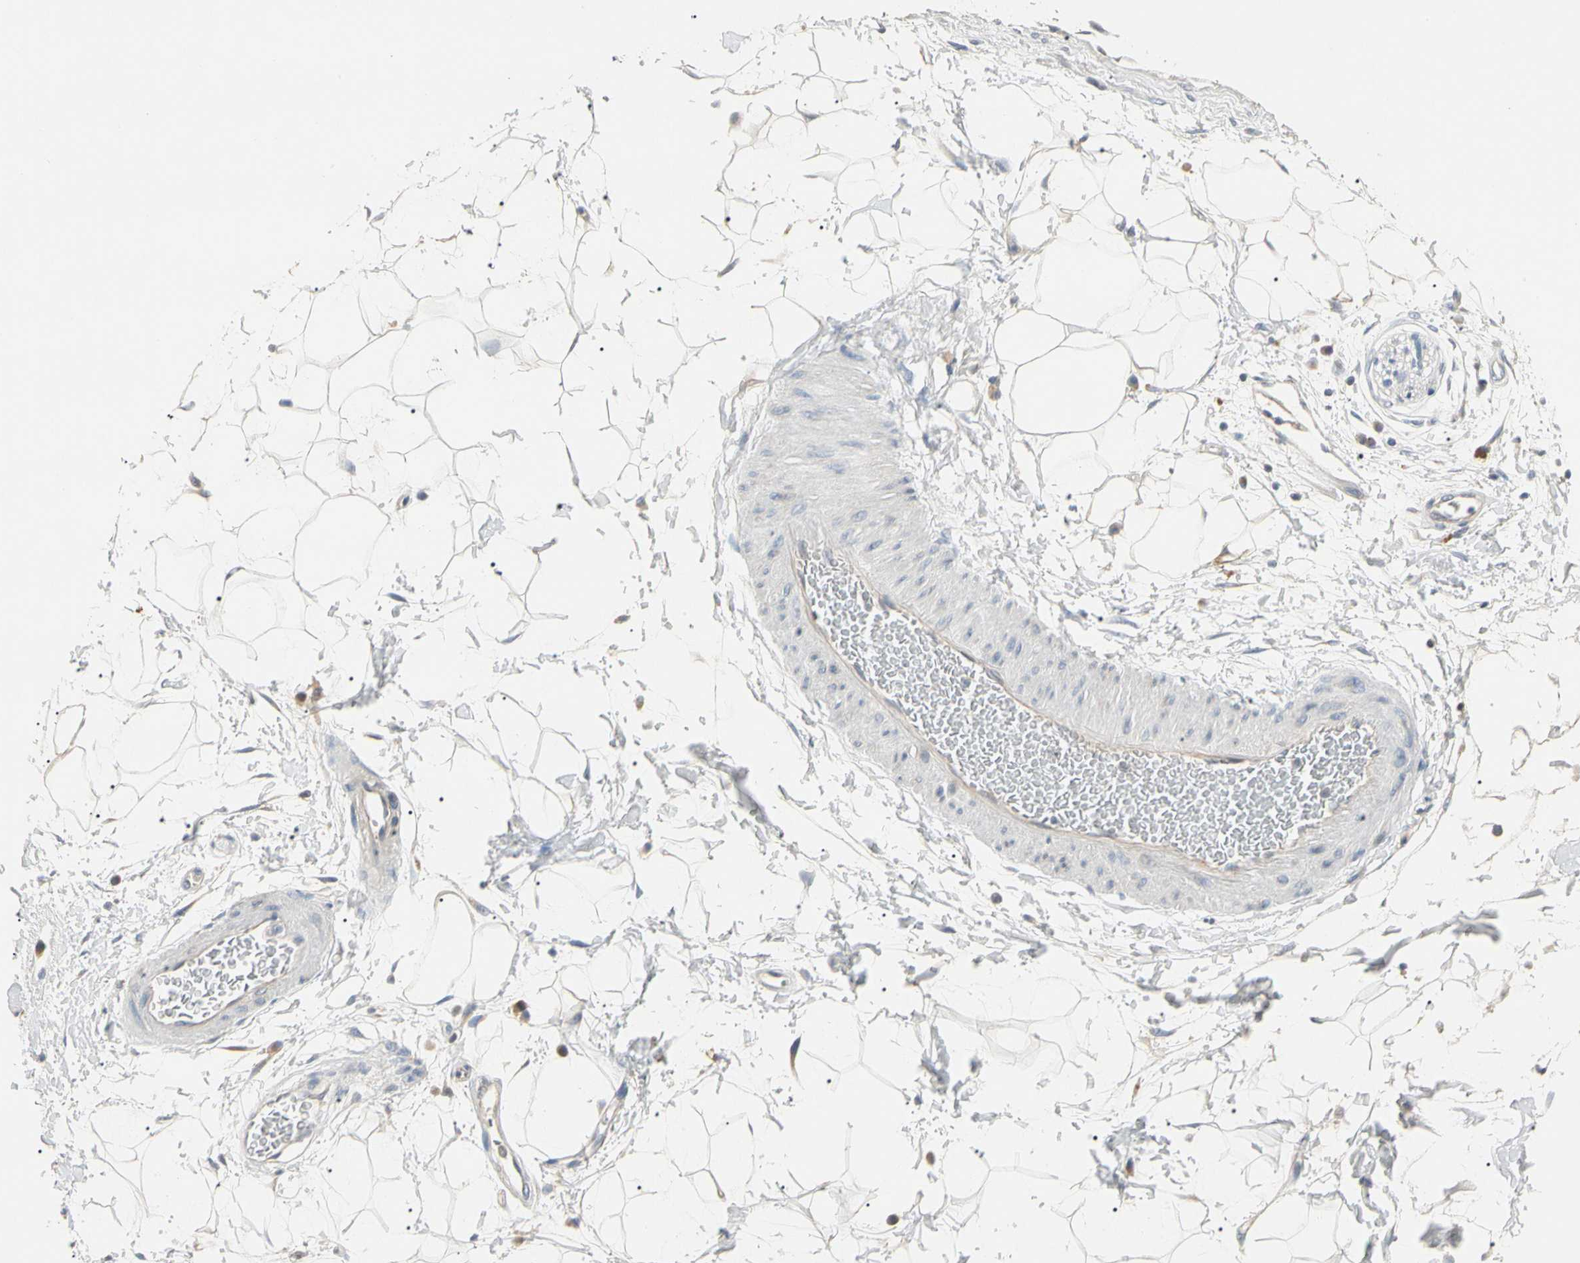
{"staining": {"intensity": "negative", "quantity": "none", "location": "none"}, "tissue": "adipose tissue", "cell_type": "Adipocytes", "image_type": "normal", "snomed": [{"axis": "morphology", "description": "Normal tissue, NOS"}, {"axis": "topography", "description": "Soft tissue"}], "caption": "Immunohistochemical staining of unremarkable adipose tissue demonstrates no significant expression in adipocytes.", "gene": "PRSS21", "patient": {"sex": "male", "age": 72}}